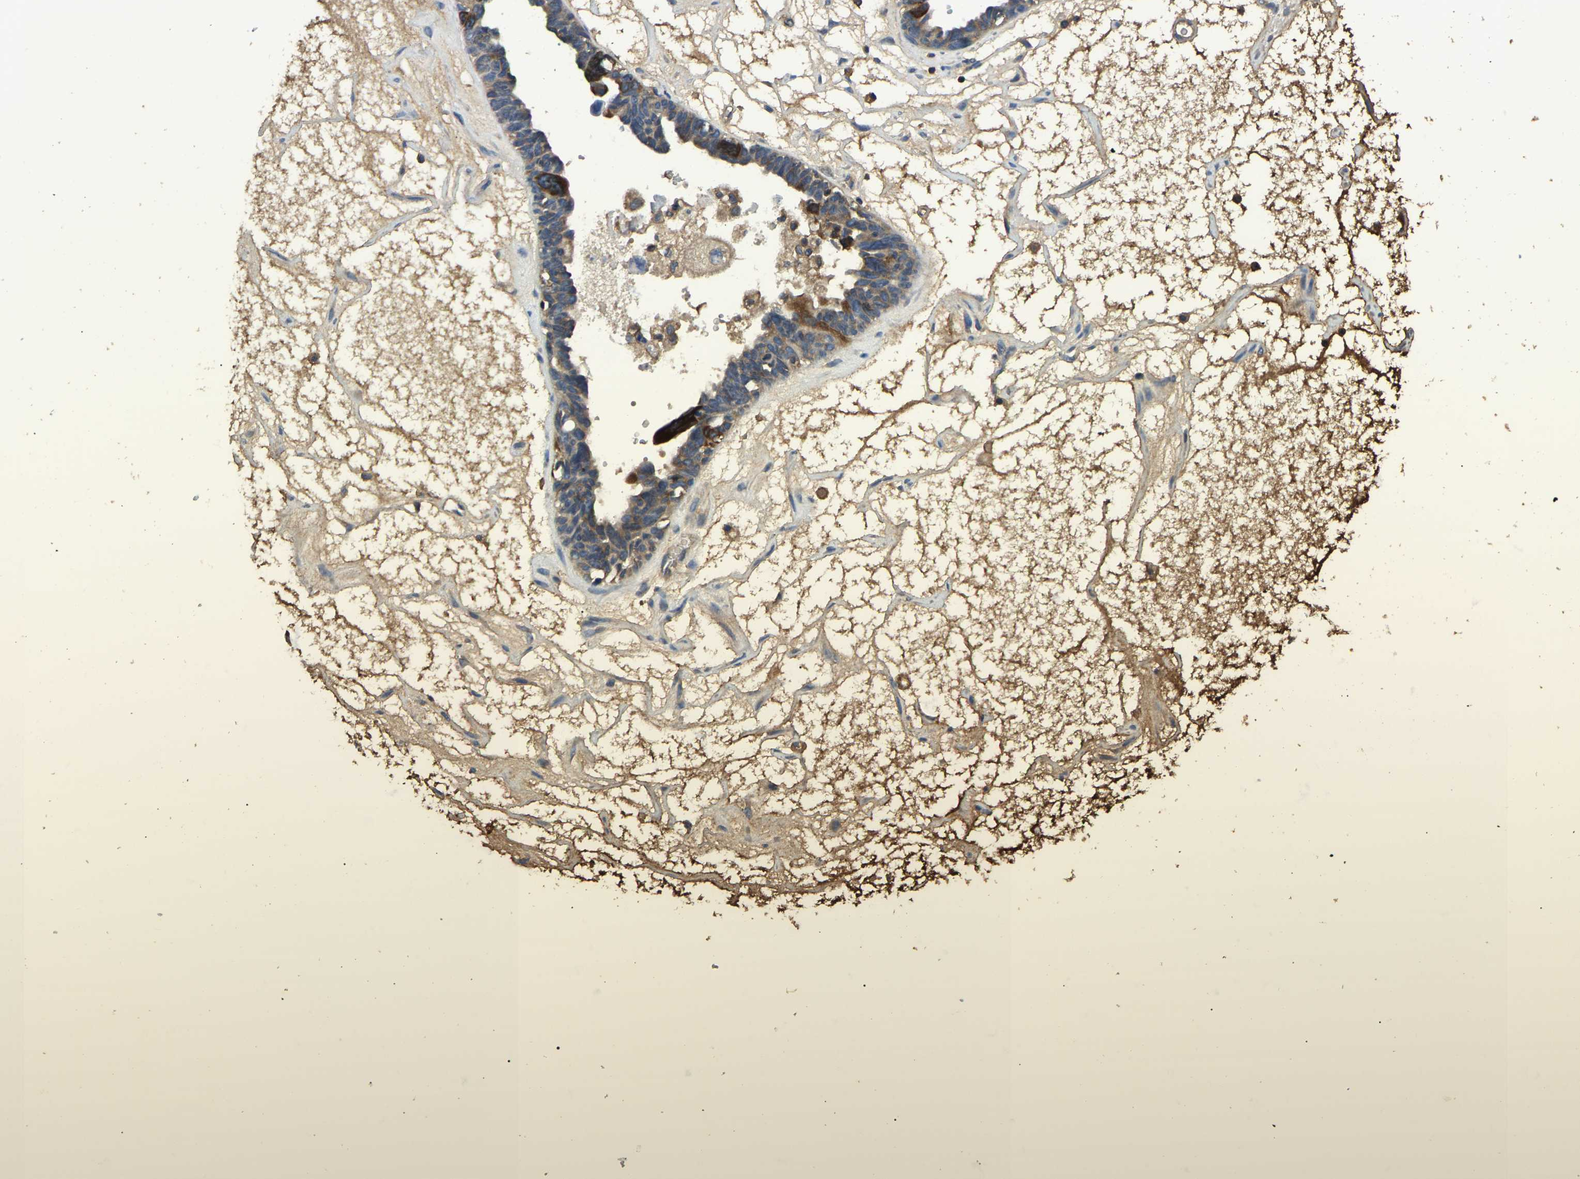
{"staining": {"intensity": "moderate", "quantity": "<25%", "location": "cytoplasmic/membranous"}, "tissue": "ovarian cancer", "cell_type": "Tumor cells", "image_type": "cancer", "snomed": [{"axis": "morphology", "description": "Cystadenocarcinoma, serous, NOS"}, {"axis": "topography", "description": "Ovary"}], "caption": "Protein staining displays moderate cytoplasmic/membranous staining in approximately <25% of tumor cells in ovarian cancer.", "gene": "SMPD2", "patient": {"sex": "female", "age": 79}}